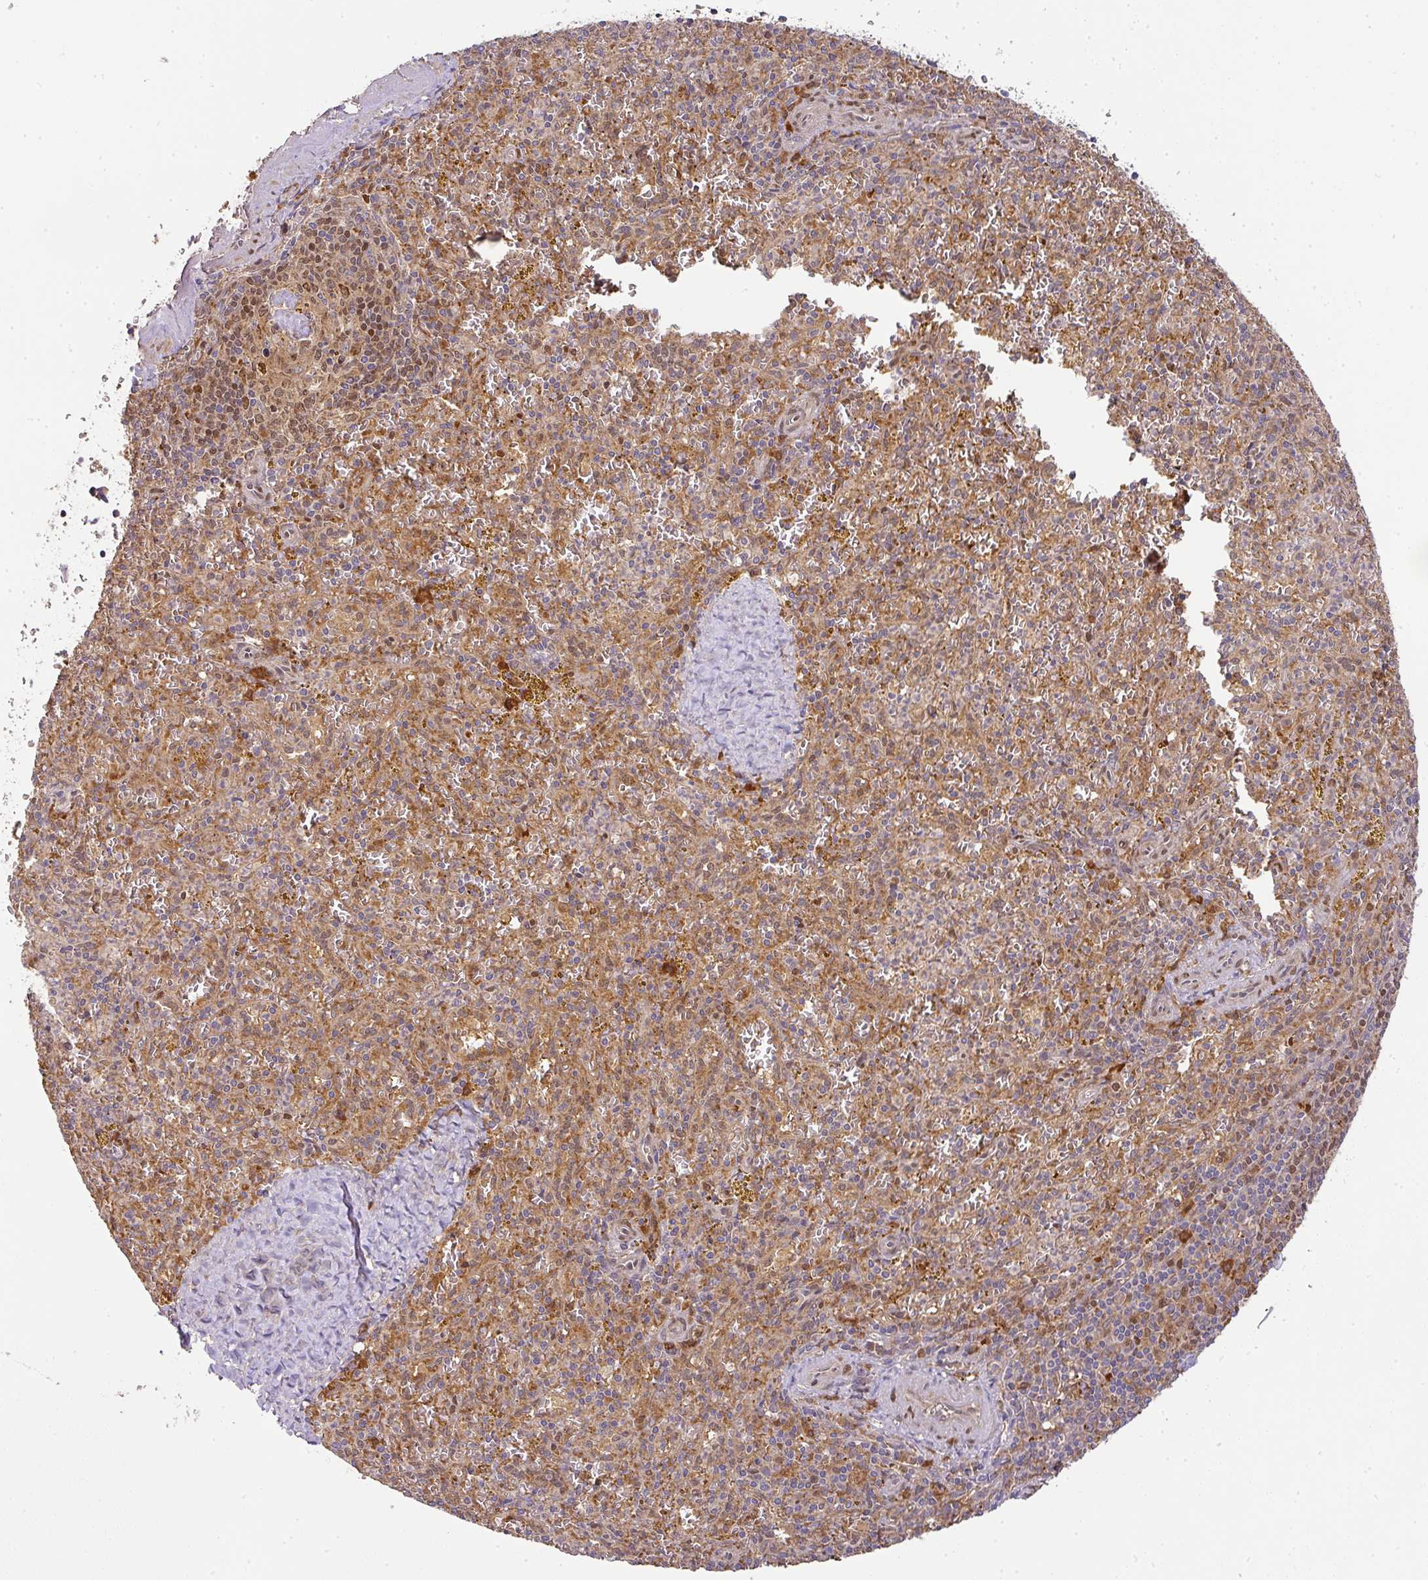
{"staining": {"intensity": "moderate", "quantity": "25%-75%", "location": "cytoplasmic/membranous"}, "tissue": "spleen", "cell_type": "Cells in red pulp", "image_type": "normal", "snomed": [{"axis": "morphology", "description": "Normal tissue, NOS"}, {"axis": "topography", "description": "Spleen"}], "caption": "Moderate cytoplasmic/membranous positivity is identified in about 25%-75% of cells in red pulp in unremarkable spleen. (IHC, brightfield microscopy, high magnification).", "gene": "MALSU1", "patient": {"sex": "male", "age": 57}}